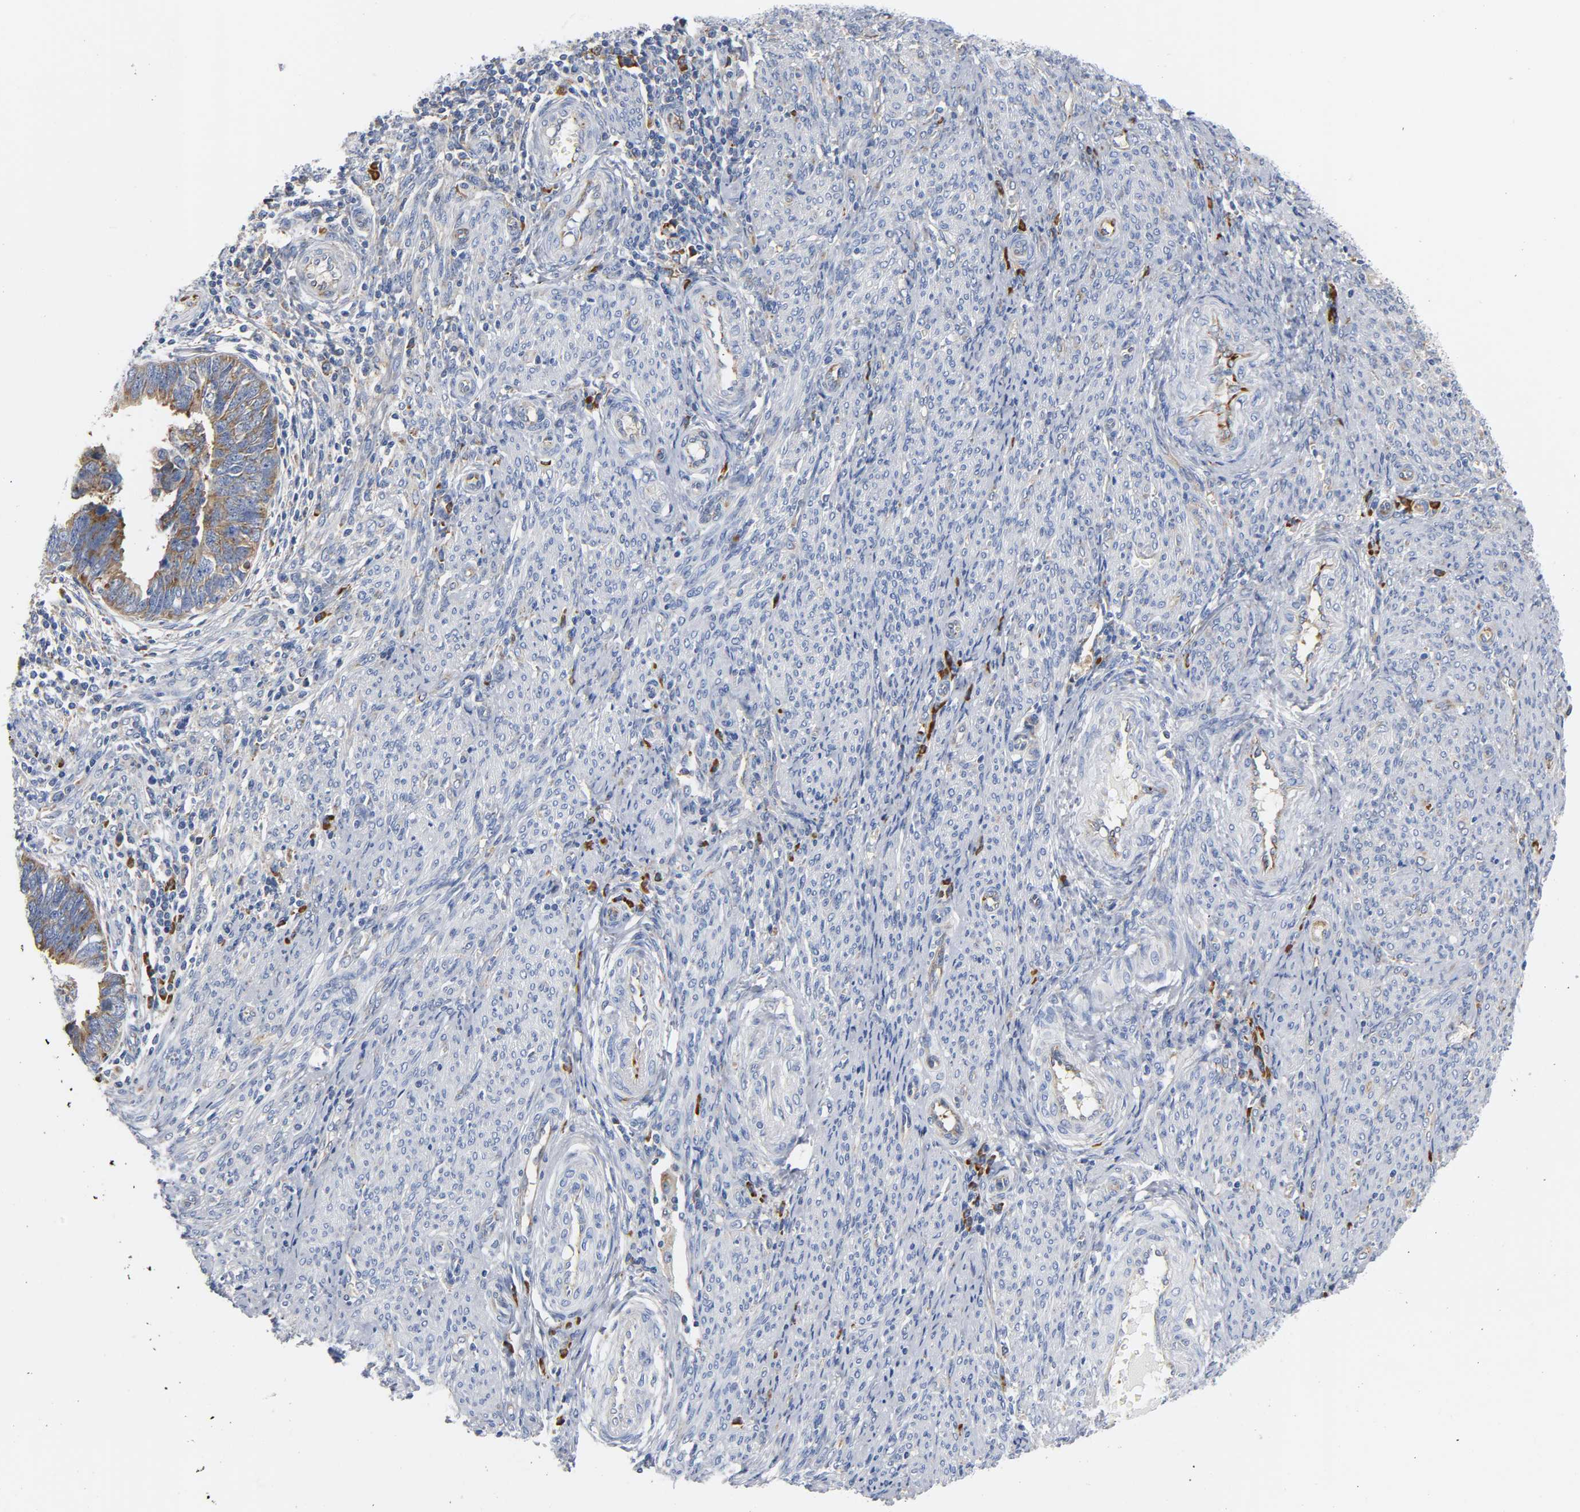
{"staining": {"intensity": "moderate", "quantity": ">75%", "location": "cytoplasmic/membranous"}, "tissue": "endometrial cancer", "cell_type": "Tumor cells", "image_type": "cancer", "snomed": [{"axis": "morphology", "description": "Adenocarcinoma, NOS"}, {"axis": "topography", "description": "Endometrium"}], "caption": "DAB (3,3'-diaminobenzidine) immunohistochemical staining of human endometrial cancer exhibits moderate cytoplasmic/membranous protein positivity in about >75% of tumor cells.", "gene": "REL", "patient": {"sex": "female", "age": 75}}